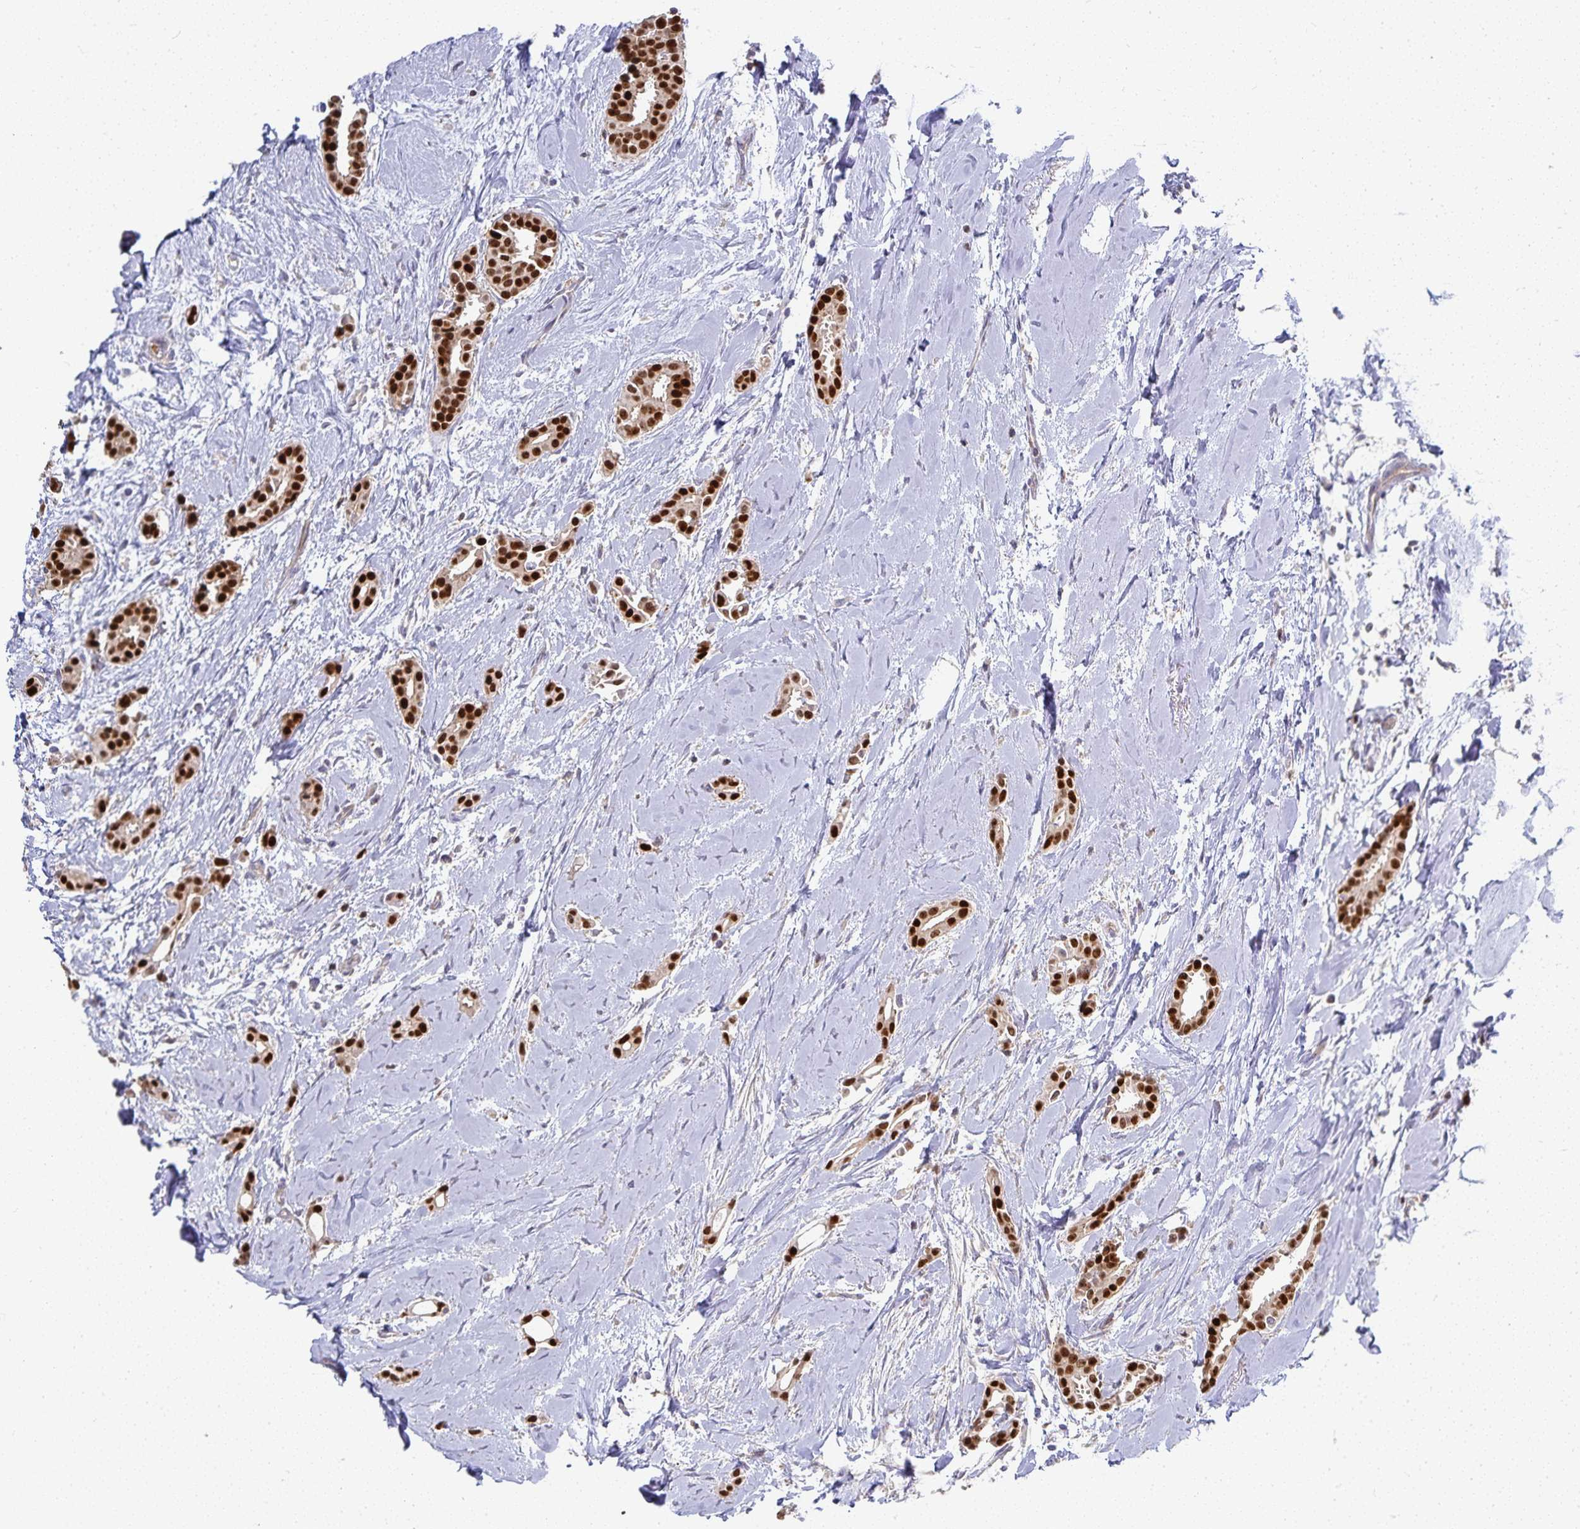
{"staining": {"intensity": "strong", "quantity": ">75%", "location": "nuclear"}, "tissue": "breast cancer", "cell_type": "Tumor cells", "image_type": "cancer", "snomed": [{"axis": "morphology", "description": "Duct carcinoma"}, {"axis": "topography", "description": "Breast"}], "caption": "Tumor cells show high levels of strong nuclear positivity in about >75% of cells in human breast cancer (infiltrating ductal carcinoma).", "gene": "GATA3", "patient": {"sex": "female", "age": 64}}